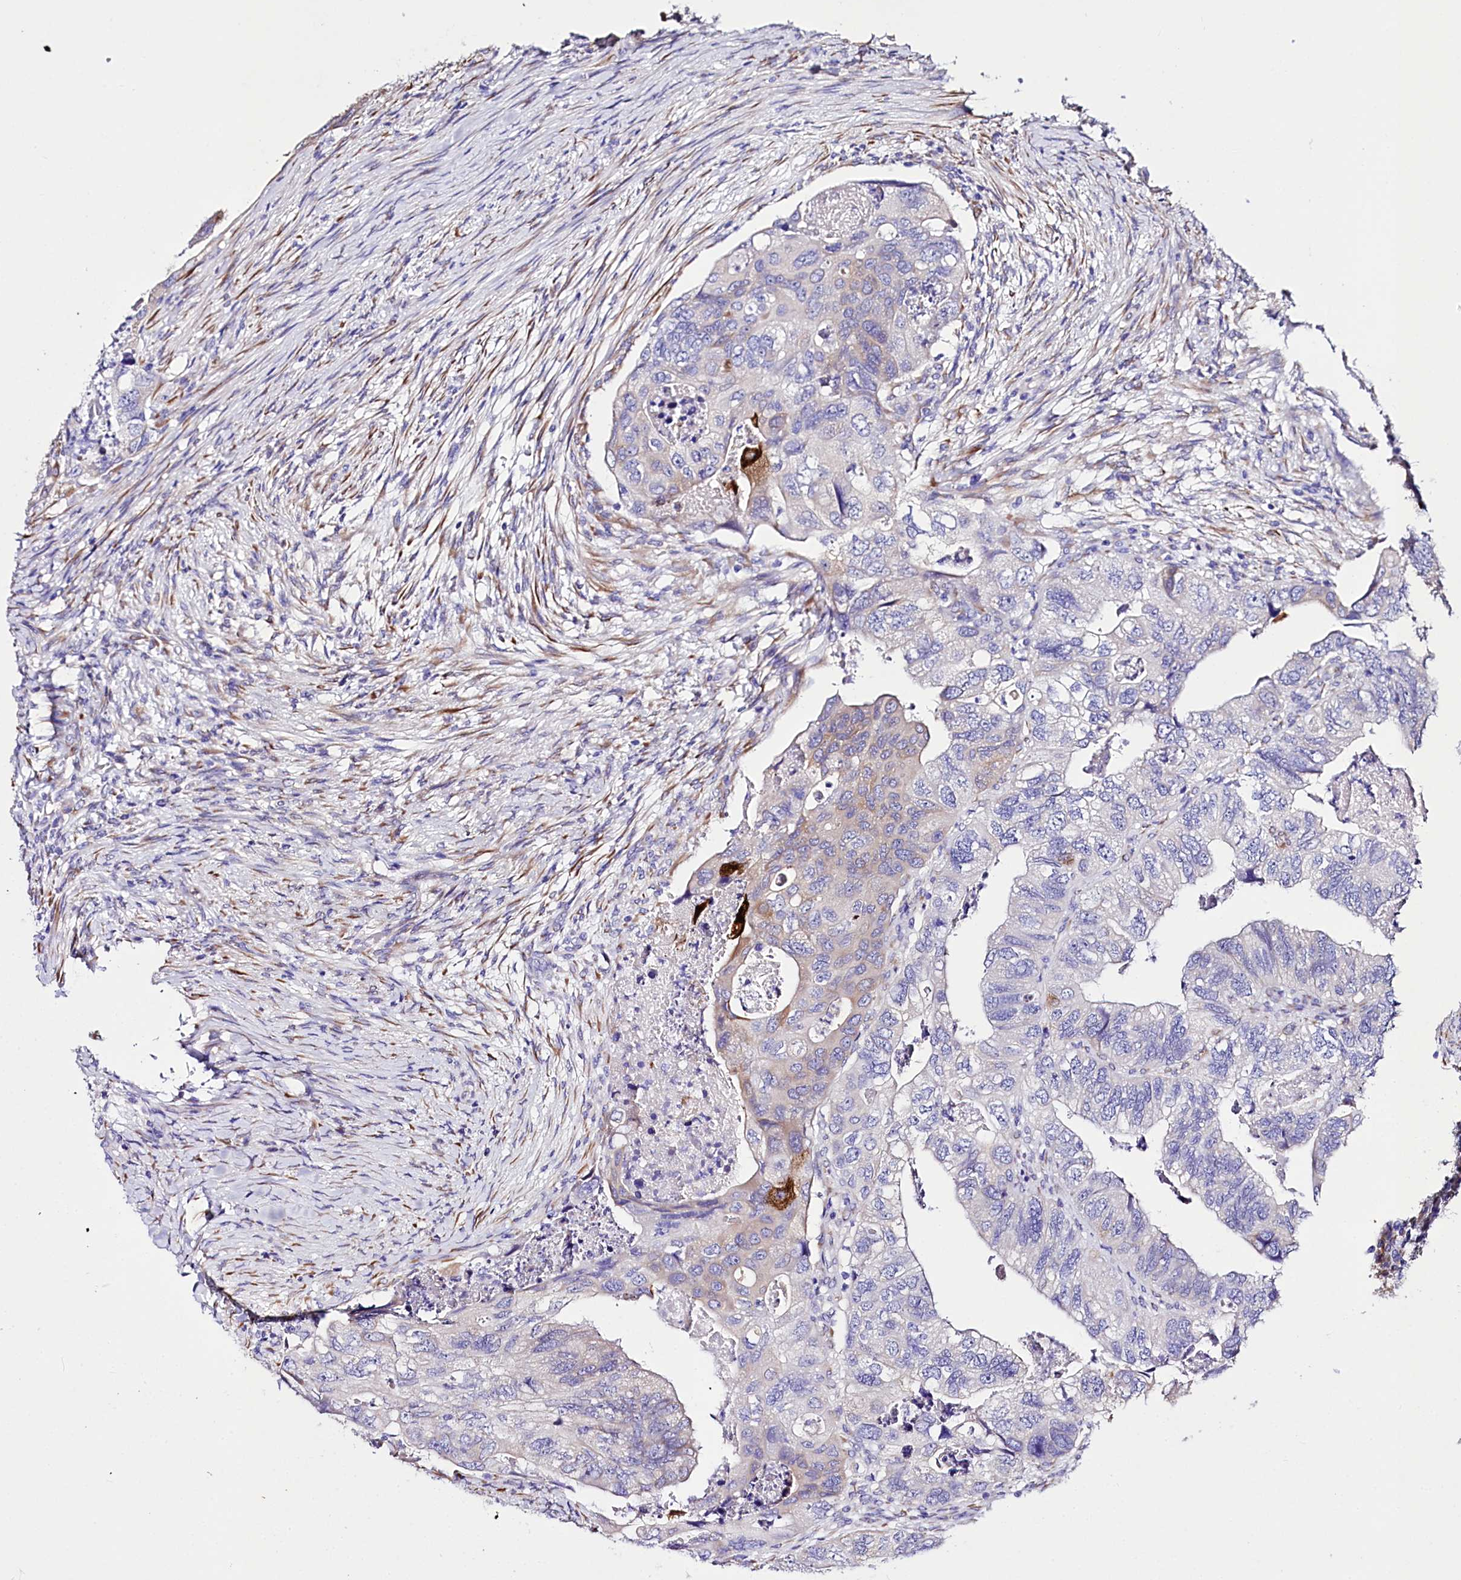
{"staining": {"intensity": "moderate", "quantity": "<25%", "location": "cytoplasmic/membranous"}, "tissue": "colorectal cancer", "cell_type": "Tumor cells", "image_type": "cancer", "snomed": [{"axis": "morphology", "description": "Adenocarcinoma, NOS"}, {"axis": "topography", "description": "Rectum"}], "caption": "About <25% of tumor cells in colorectal adenocarcinoma reveal moderate cytoplasmic/membranous protein expression as visualized by brown immunohistochemical staining.", "gene": "A2ML1", "patient": {"sex": "male", "age": 63}}